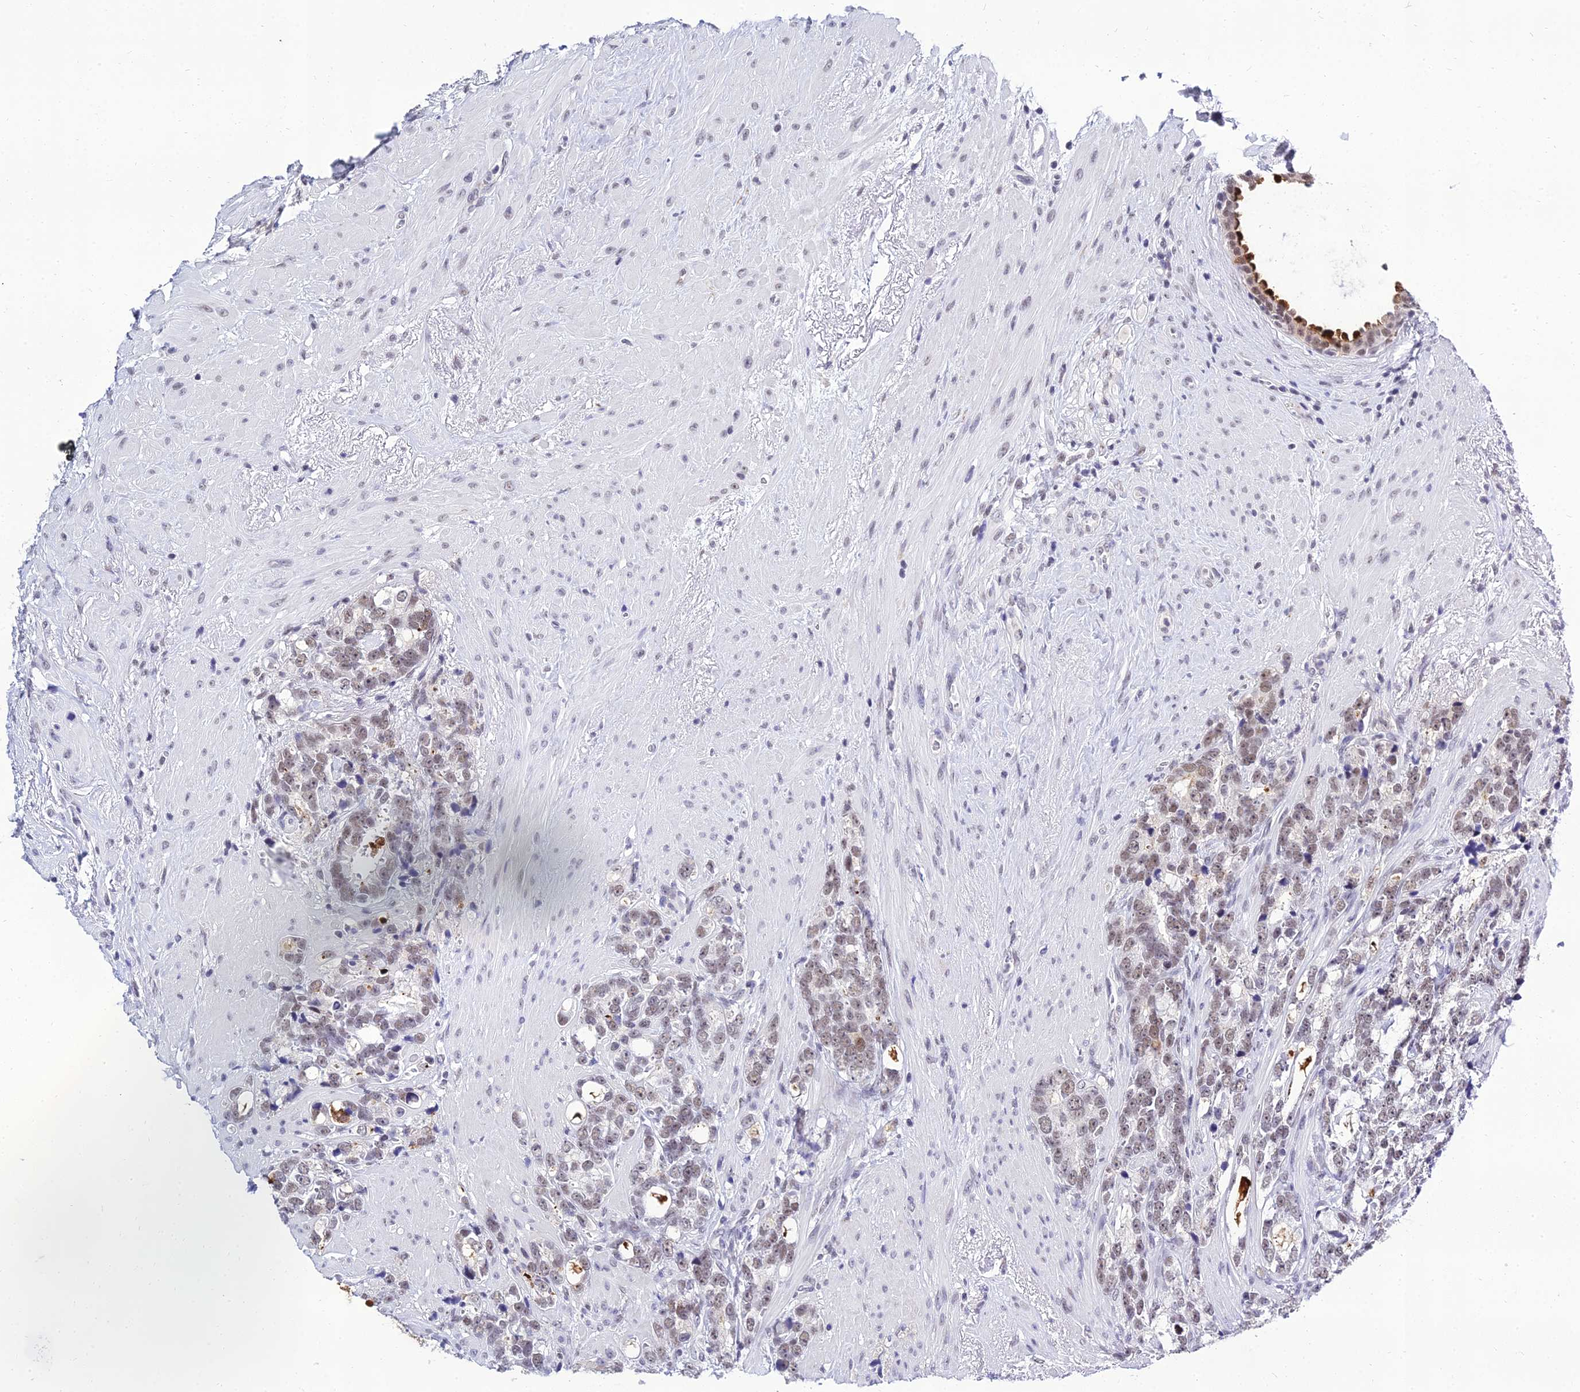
{"staining": {"intensity": "weak", "quantity": "25%-75%", "location": "nuclear"}, "tissue": "prostate cancer", "cell_type": "Tumor cells", "image_type": "cancer", "snomed": [{"axis": "morphology", "description": "Adenocarcinoma, High grade"}, {"axis": "topography", "description": "Prostate"}], "caption": "Tumor cells display low levels of weak nuclear positivity in about 25%-75% of cells in human high-grade adenocarcinoma (prostate). The staining is performed using DAB brown chromogen to label protein expression. The nuclei are counter-stained blue using hematoxylin.", "gene": "PPP4R2", "patient": {"sex": "male", "age": 74}}